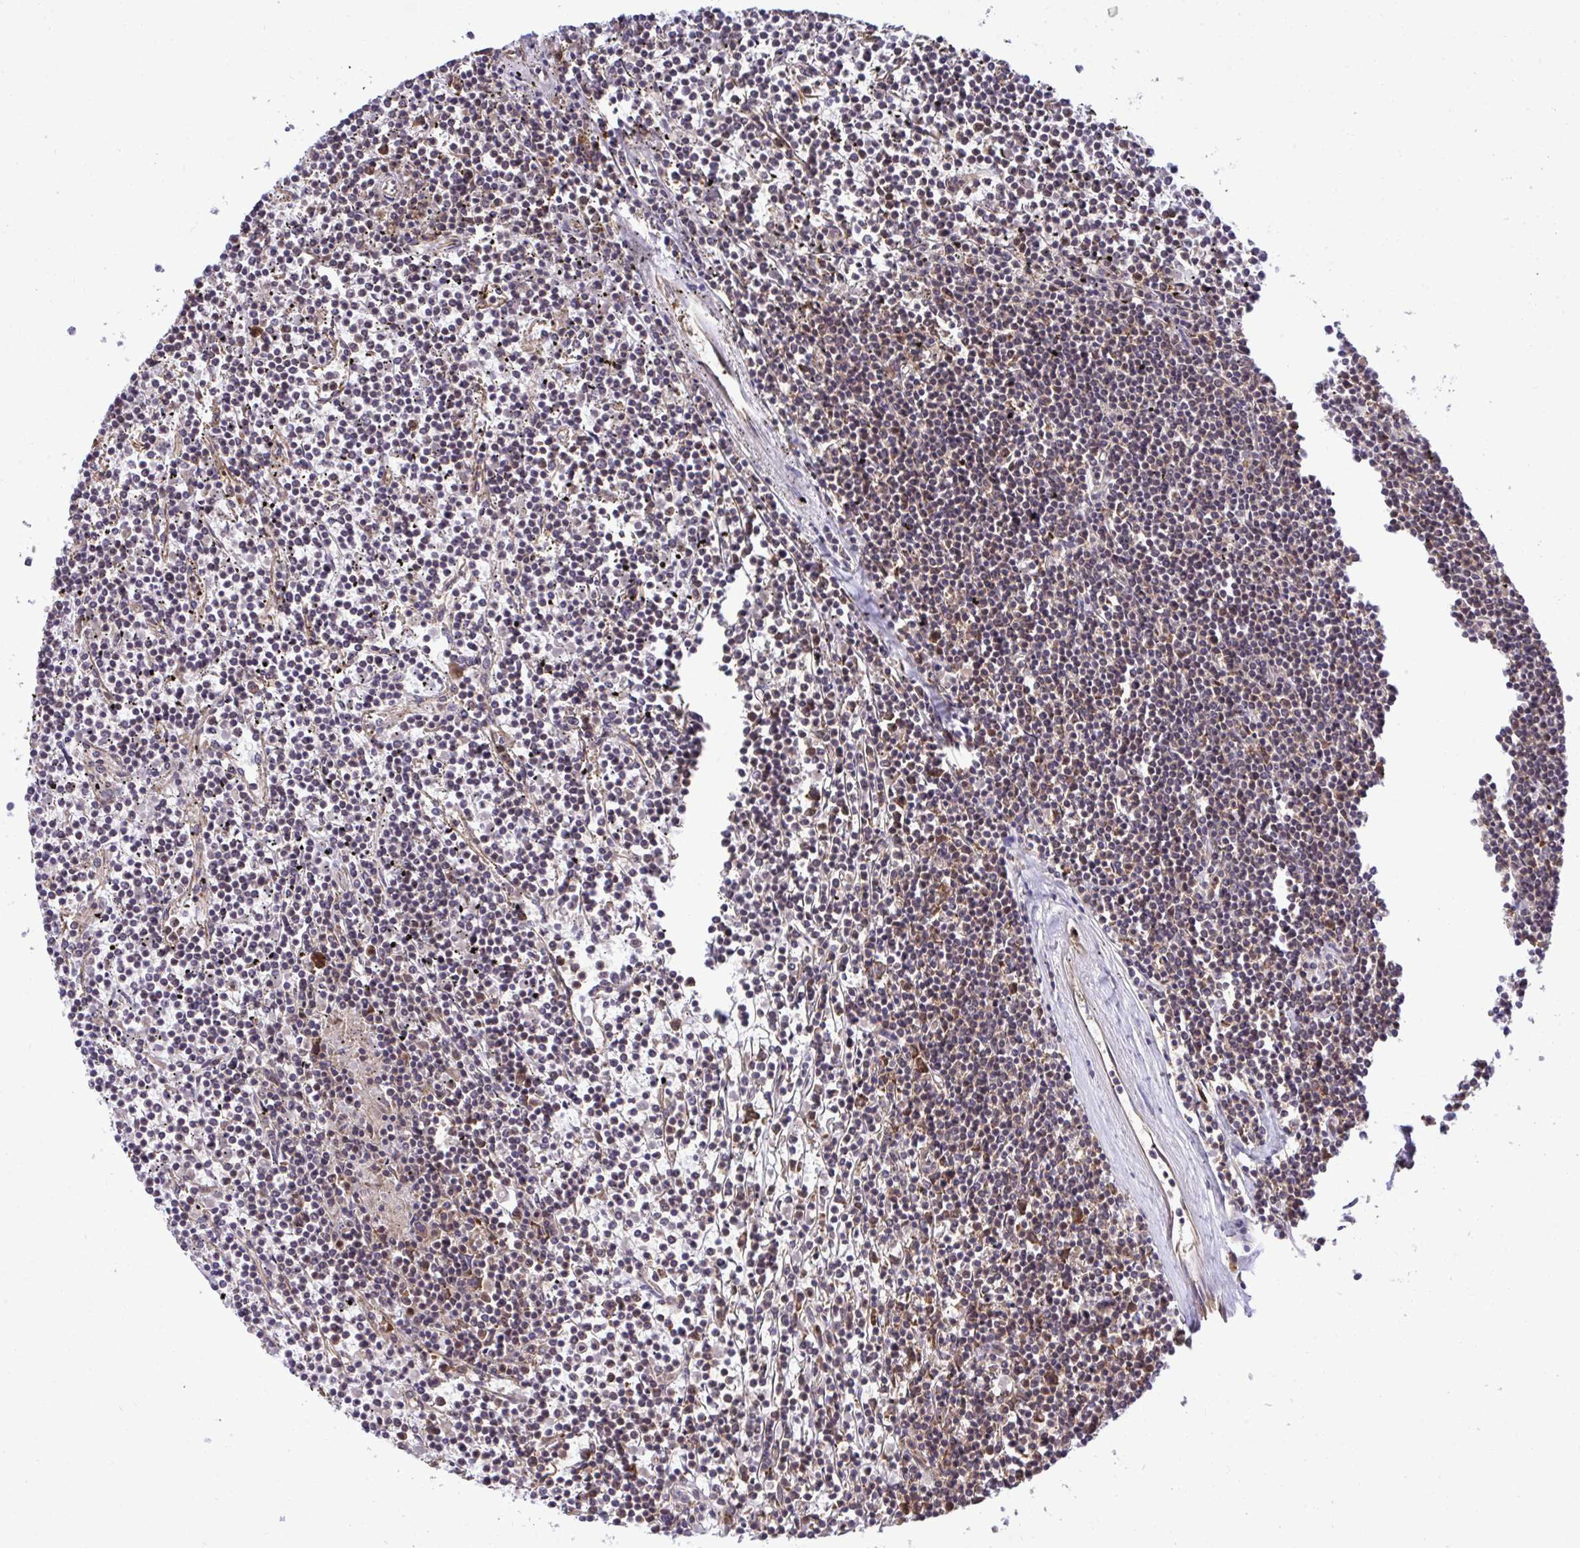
{"staining": {"intensity": "negative", "quantity": "none", "location": "none"}, "tissue": "lymphoma", "cell_type": "Tumor cells", "image_type": "cancer", "snomed": [{"axis": "morphology", "description": "Malignant lymphoma, non-Hodgkin's type, Low grade"}, {"axis": "topography", "description": "Spleen"}], "caption": "High magnification brightfield microscopy of lymphoma stained with DAB (3,3'-diaminobenzidine) (brown) and counterstained with hematoxylin (blue): tumor cells show no significant expression.", "gene": "RPS15", "patient": {"sex": "female", "age": 19}}